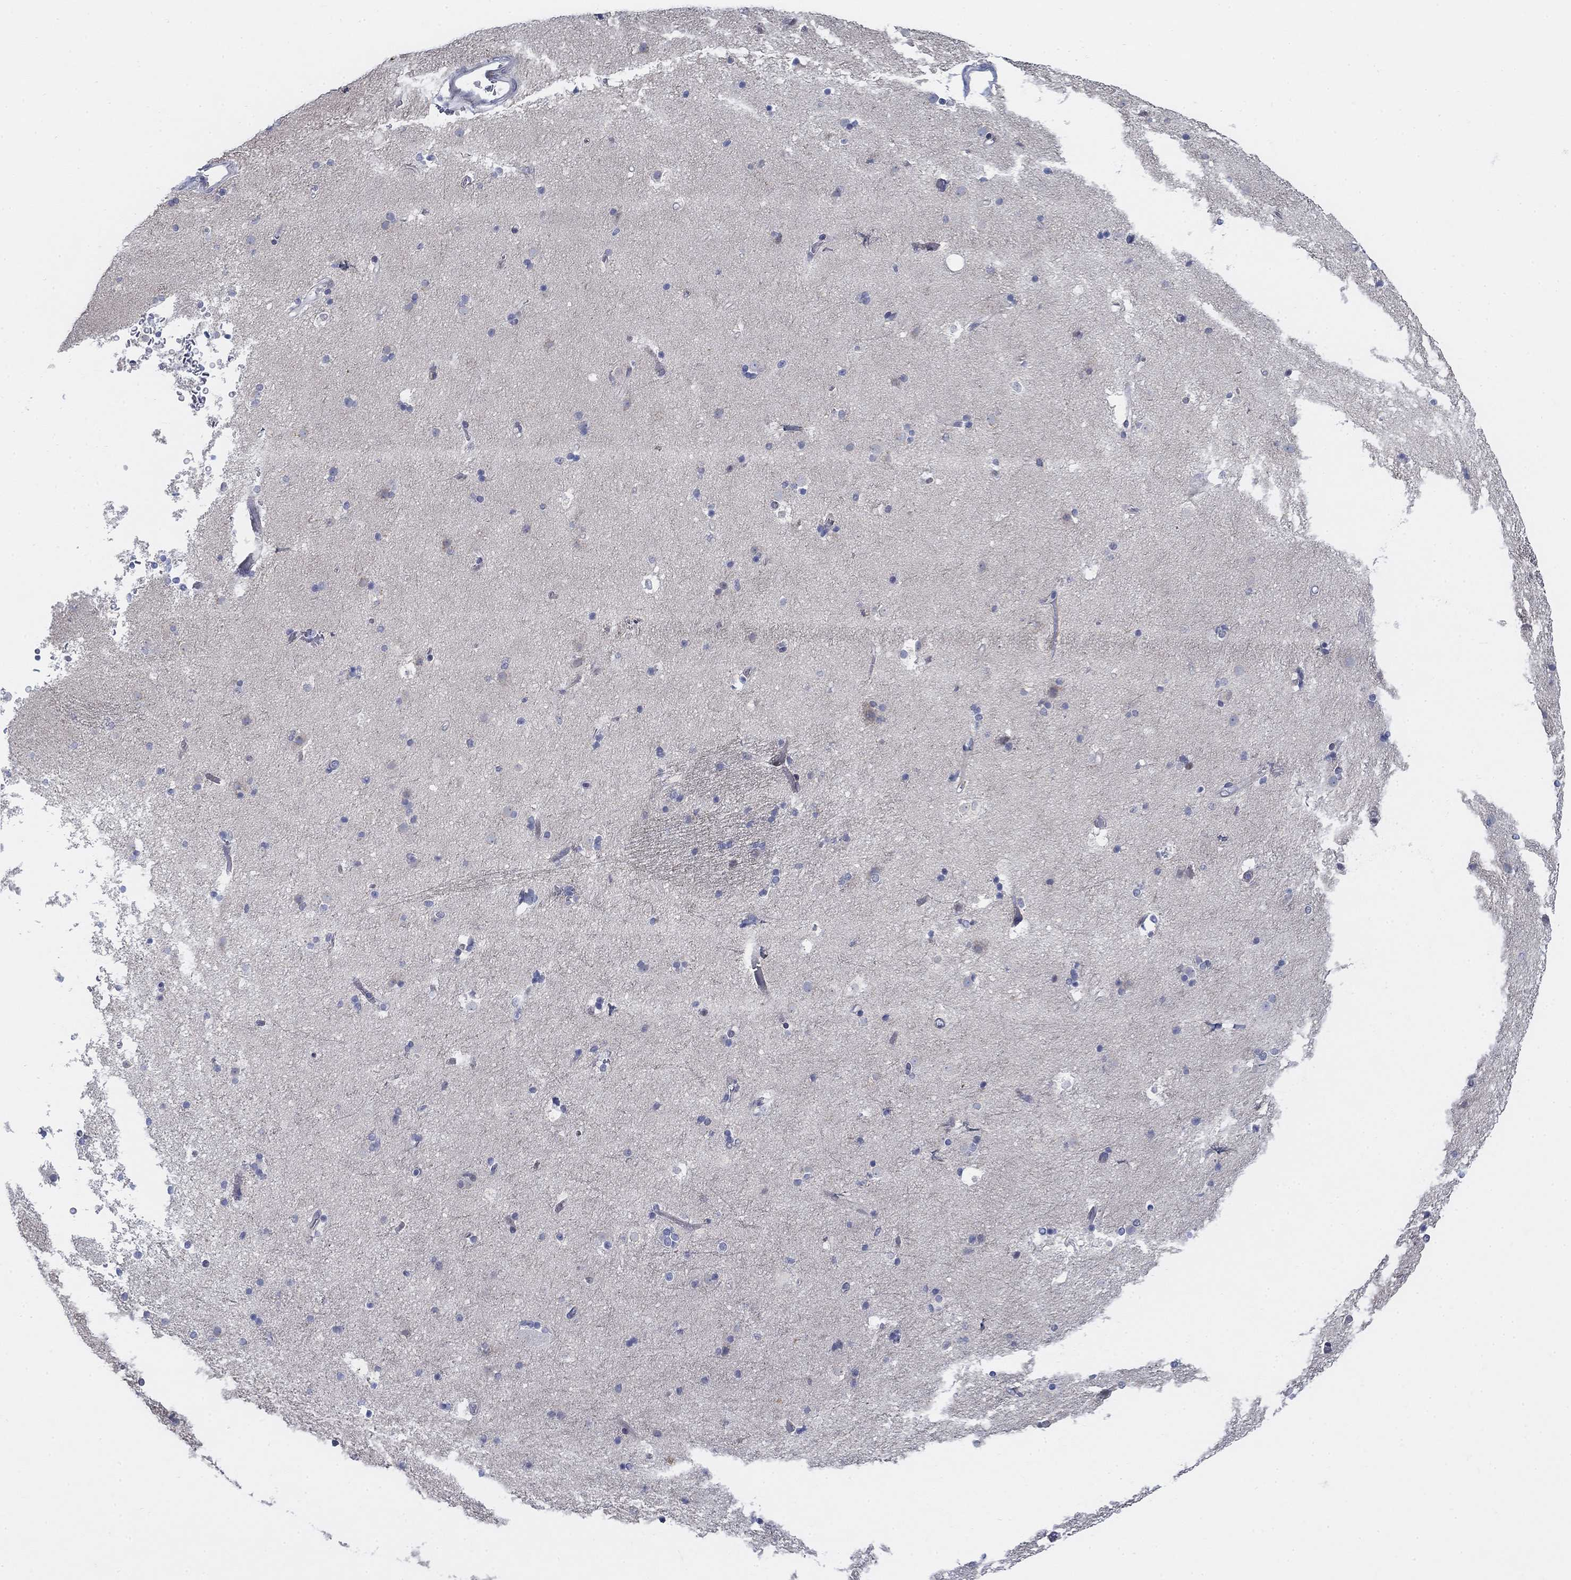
{"staining": {"intensity": "negative", "quantity": "none", "location": "none"}, "tissue": "caudate", "cell_type": "Glial cells", "image_type": "normal", "snomed": [{"axis": "morphology", "description": "Normal tissue, NOS"}, {"axis": "topography", "description": "Lateral ventricle wall"}], "caption": "This is a micrograph of IHC staining of normal caudate, which shows no expression in glial cells.", "gene": "MYO3A", "patient": {"sex": "female", "age": 71}}